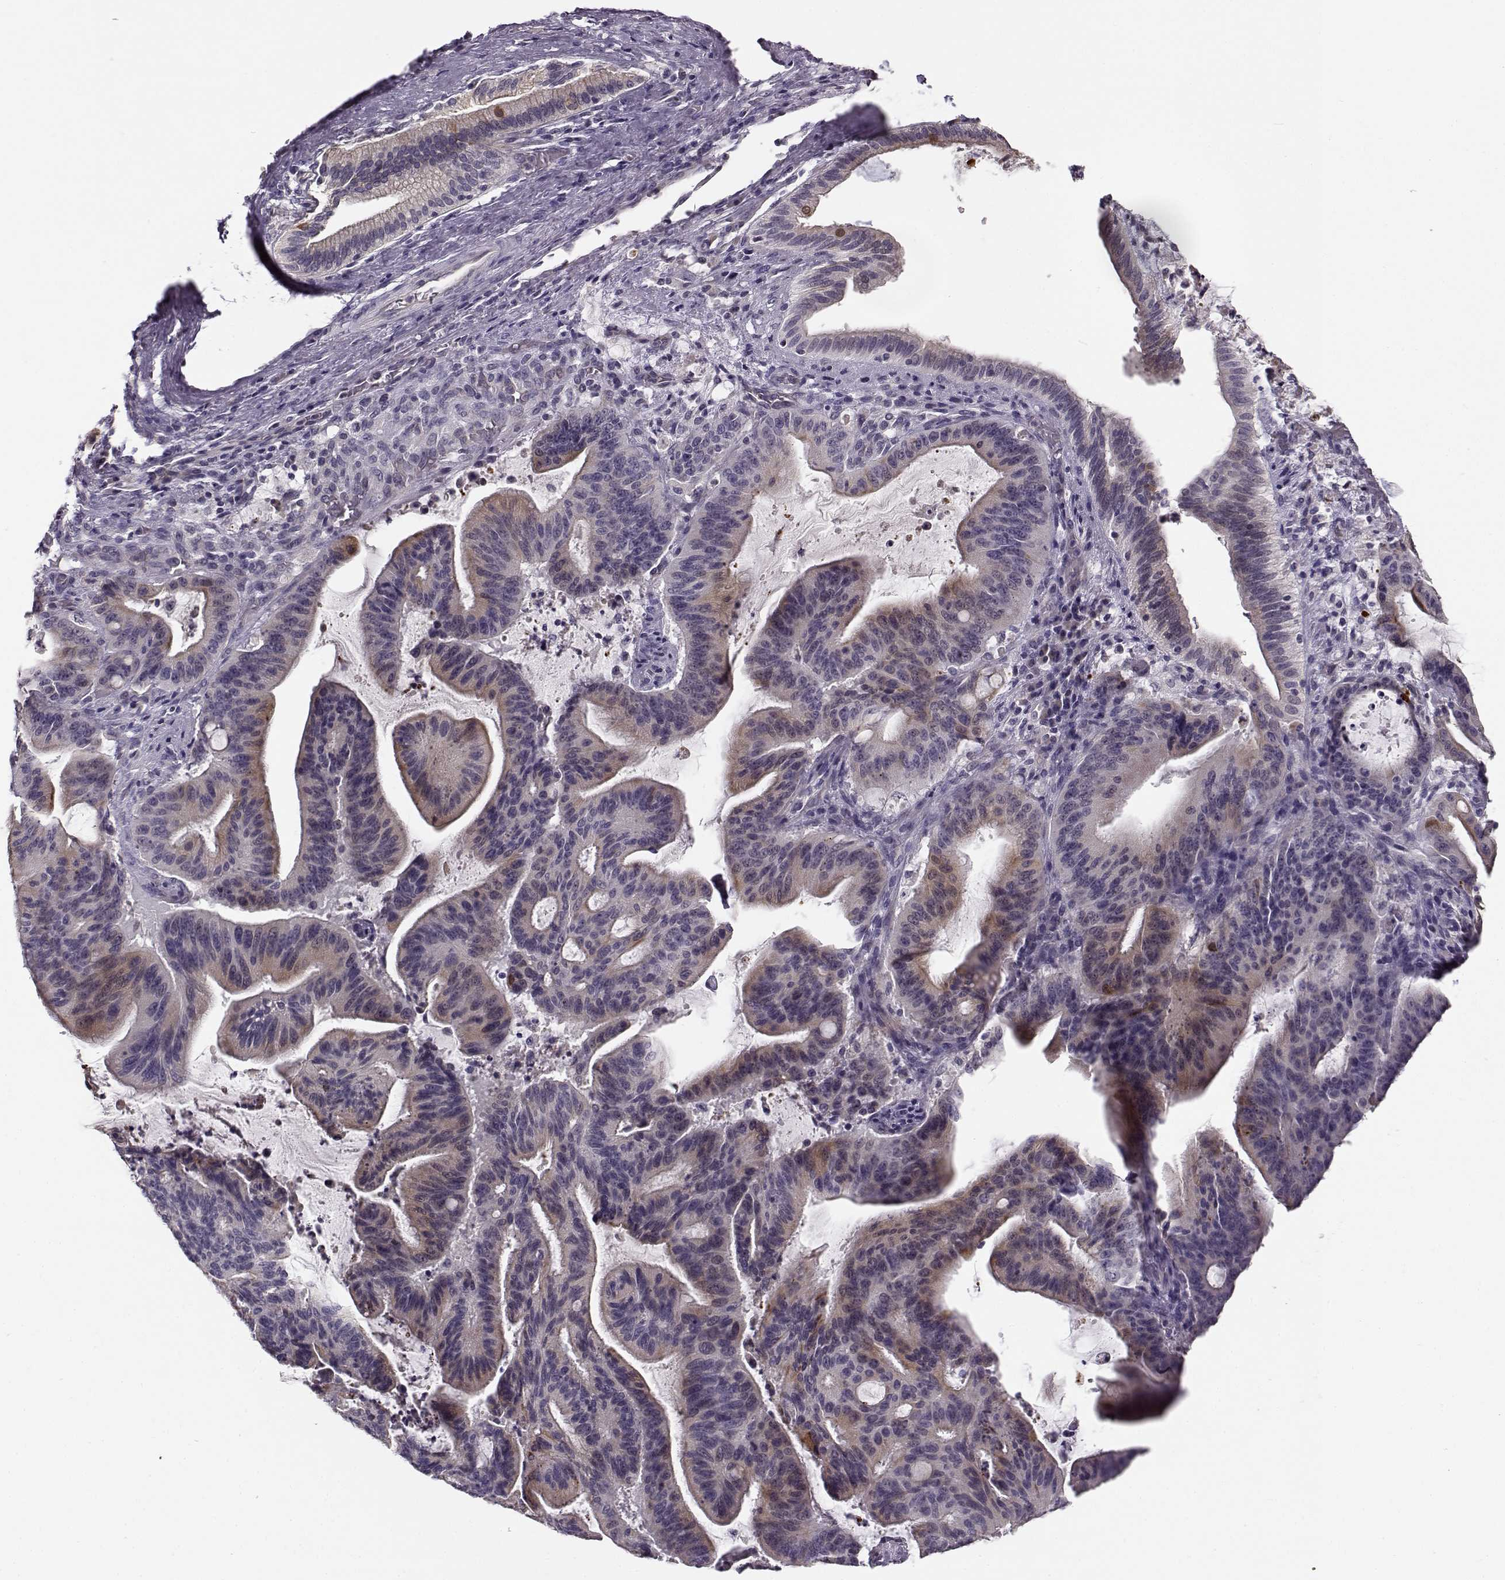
{"staining": {"intensity": "weak", "quantity": "<25%", "location": "cytoplasmic/membranous"}, "tissue": "liver cancer", "cell_type": "Tumor cells", "image_type": "cancer", "snomed": [{"axis": "morphology", "description": "Cholangiocarcinoma"}, {"axis": "topography", "description": "Liver"}], "caption": "Immunohistochemistry histopathology image of neoplastic tissue: human liver cholangiocarcinoma stained with DAB reveals no significant protein positivity in tumor cells. (Stains: DAB (3,3'-diaminobenzidine) immunohistochemistry with hematoxylin counter stain, Microscopy: brightfield microscopy at high magnification).", "gene": "TMEM145", "patient": {"sex": "female", "age": 73}}